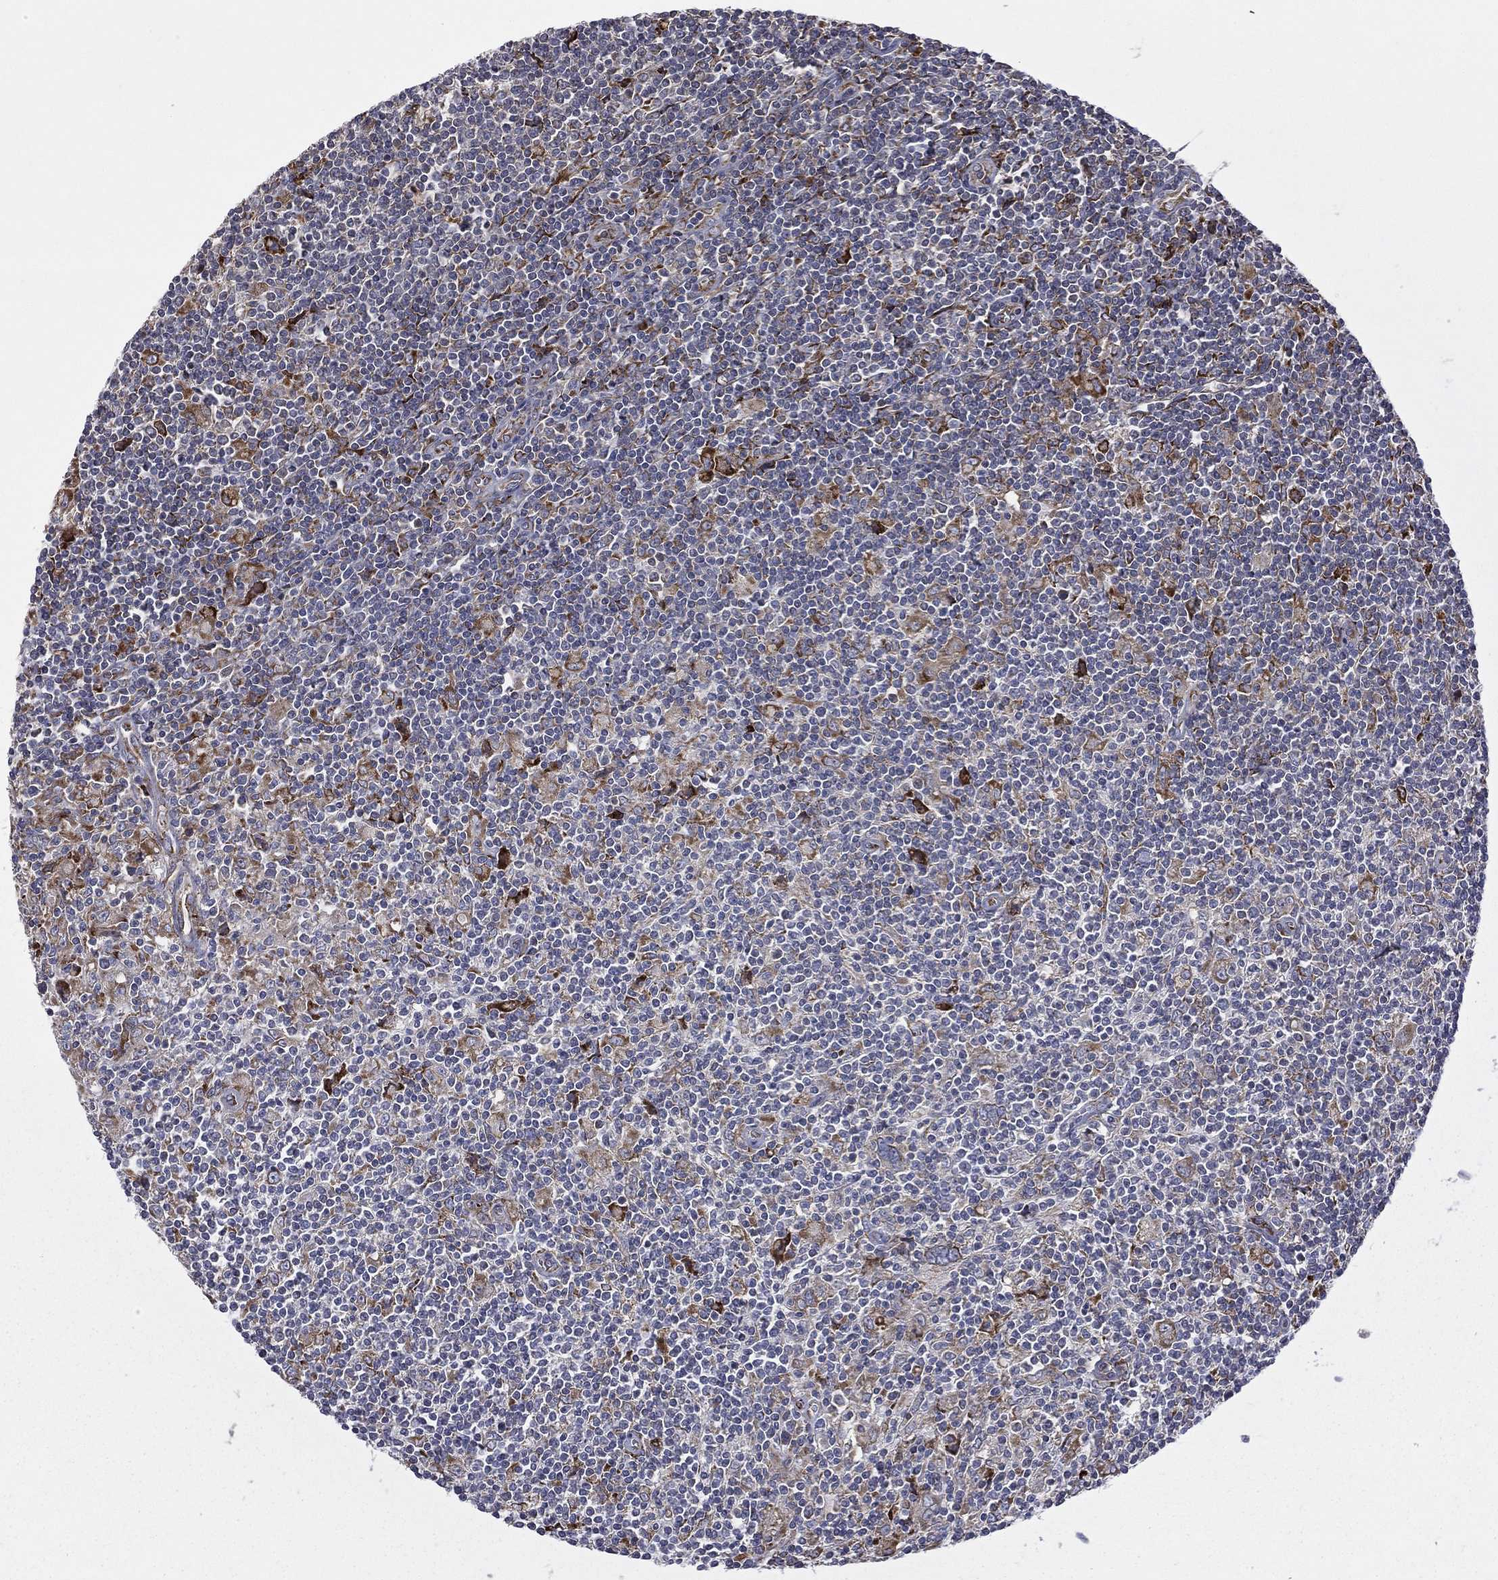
{"staining": {"intensity": "moderate", "quantity": "25%-75%", "location": "cytoplasmic/membranous"}, "tissue": "lymphoma", "cell_type": "Tumor cells", "image_type": "cancer", "snomed": [{"axis": "morphology", "description": "Hodgkin's disease, NOS"}, {"axis": "topography", "description": "Lymph node"}], "caption": "The immunohistochemical stain labels moderate cytoplasmic/membranous expression in tumor cells of lymphoma tissue.", "gene": "C20orf96", "patient": {"sex": "male", "age": 40}}